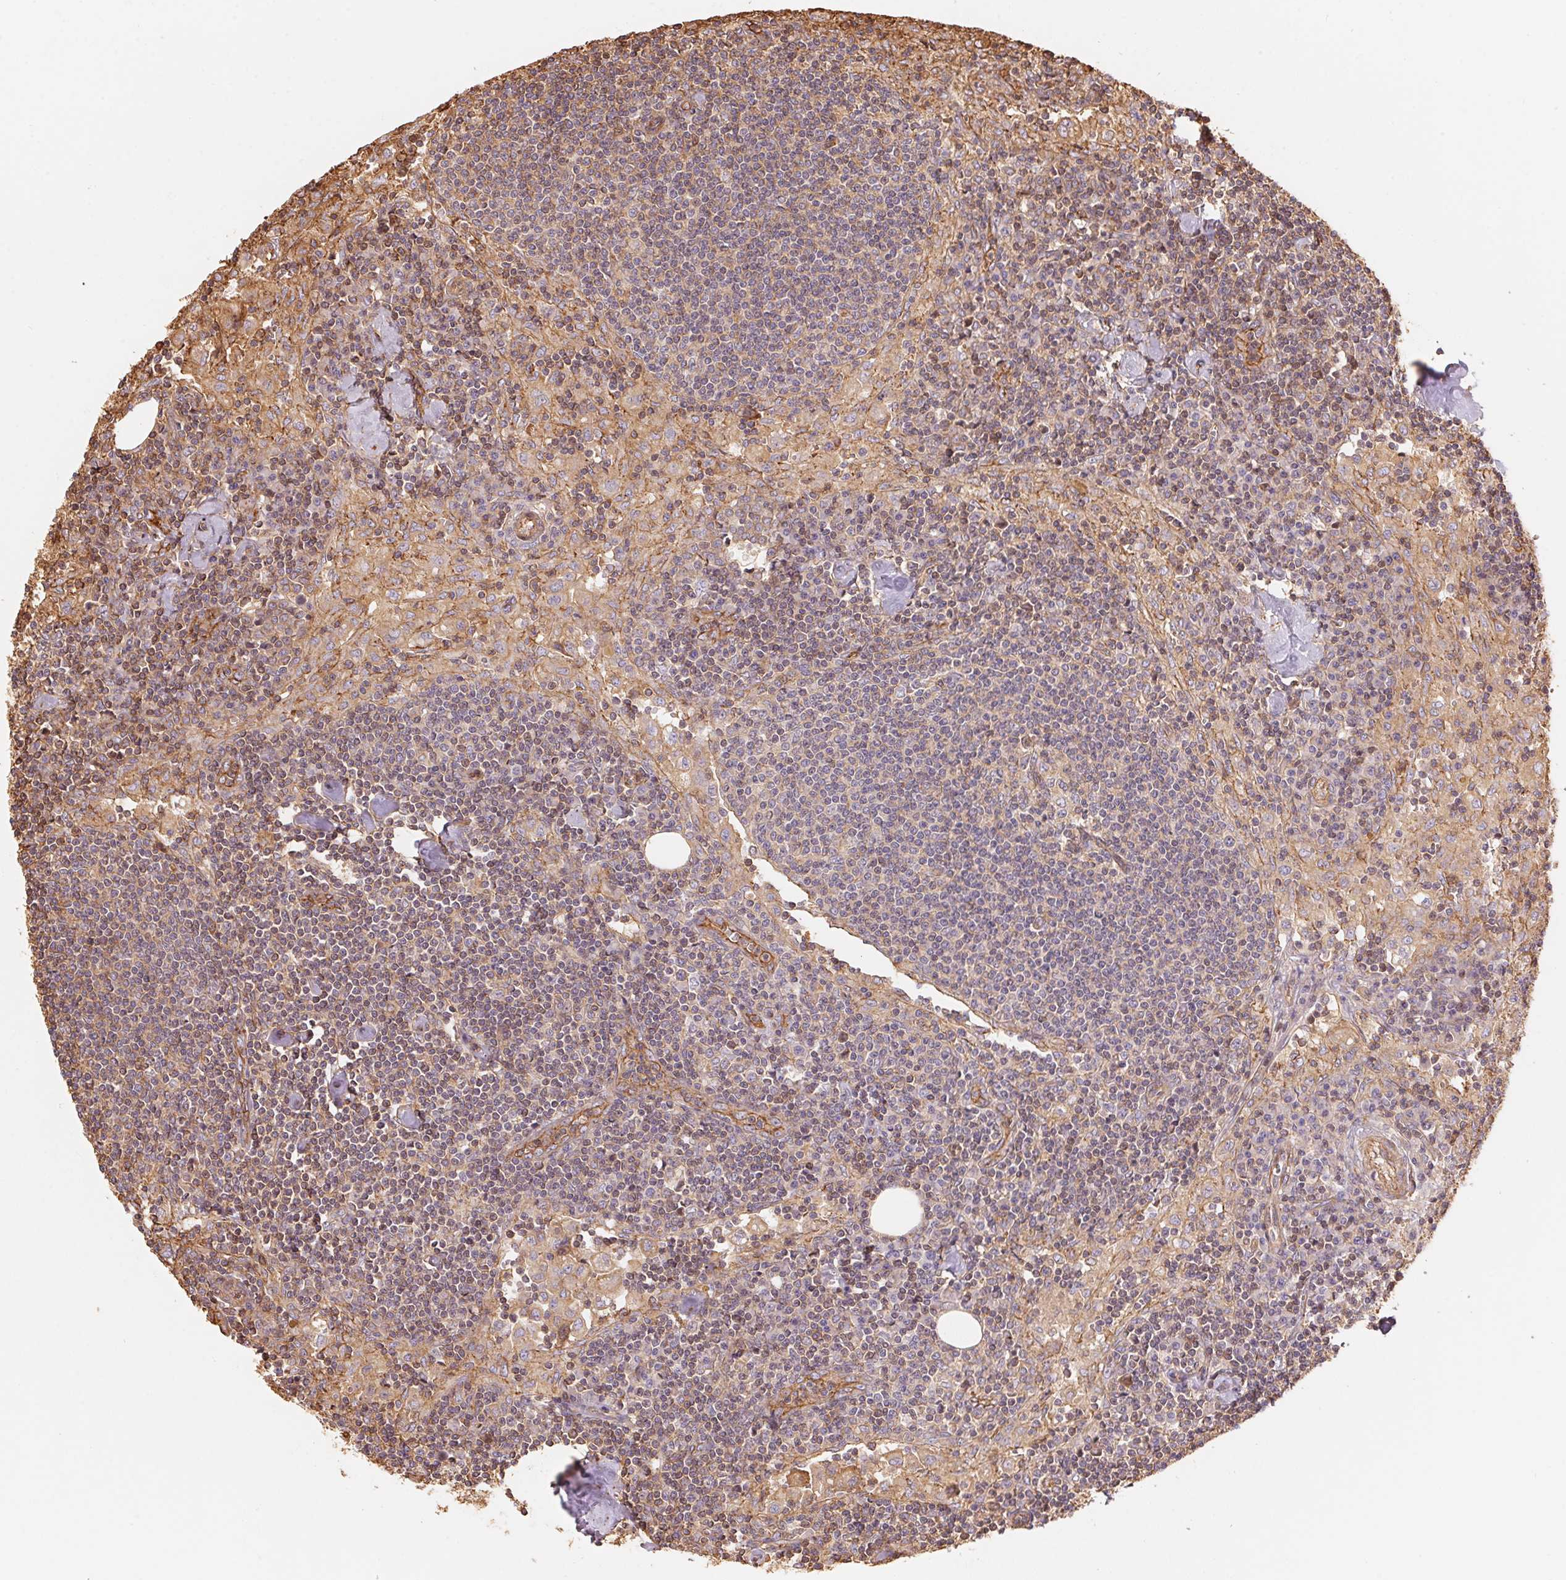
{"staining": {"intensity": "weak", "quantity": "25%-75%", "location": "cytoplasmic/membranous"}, "tissue": "lymph node", "cell_type": "Germinal center cells", "image_type": "normal", "snomed": [{"axis": "morphology", "description": "Normal tissue, NOS"}, {"axis": "topography", "description": "Lymph node"}], "caption": "Protein analysis of benign lymph node demonstrates weak cytoplasmic/membranous staining in about 25%-75% of germinal center cells.", "gene": "FRAS1", "patient": {"sex": "male", "age": 55}}